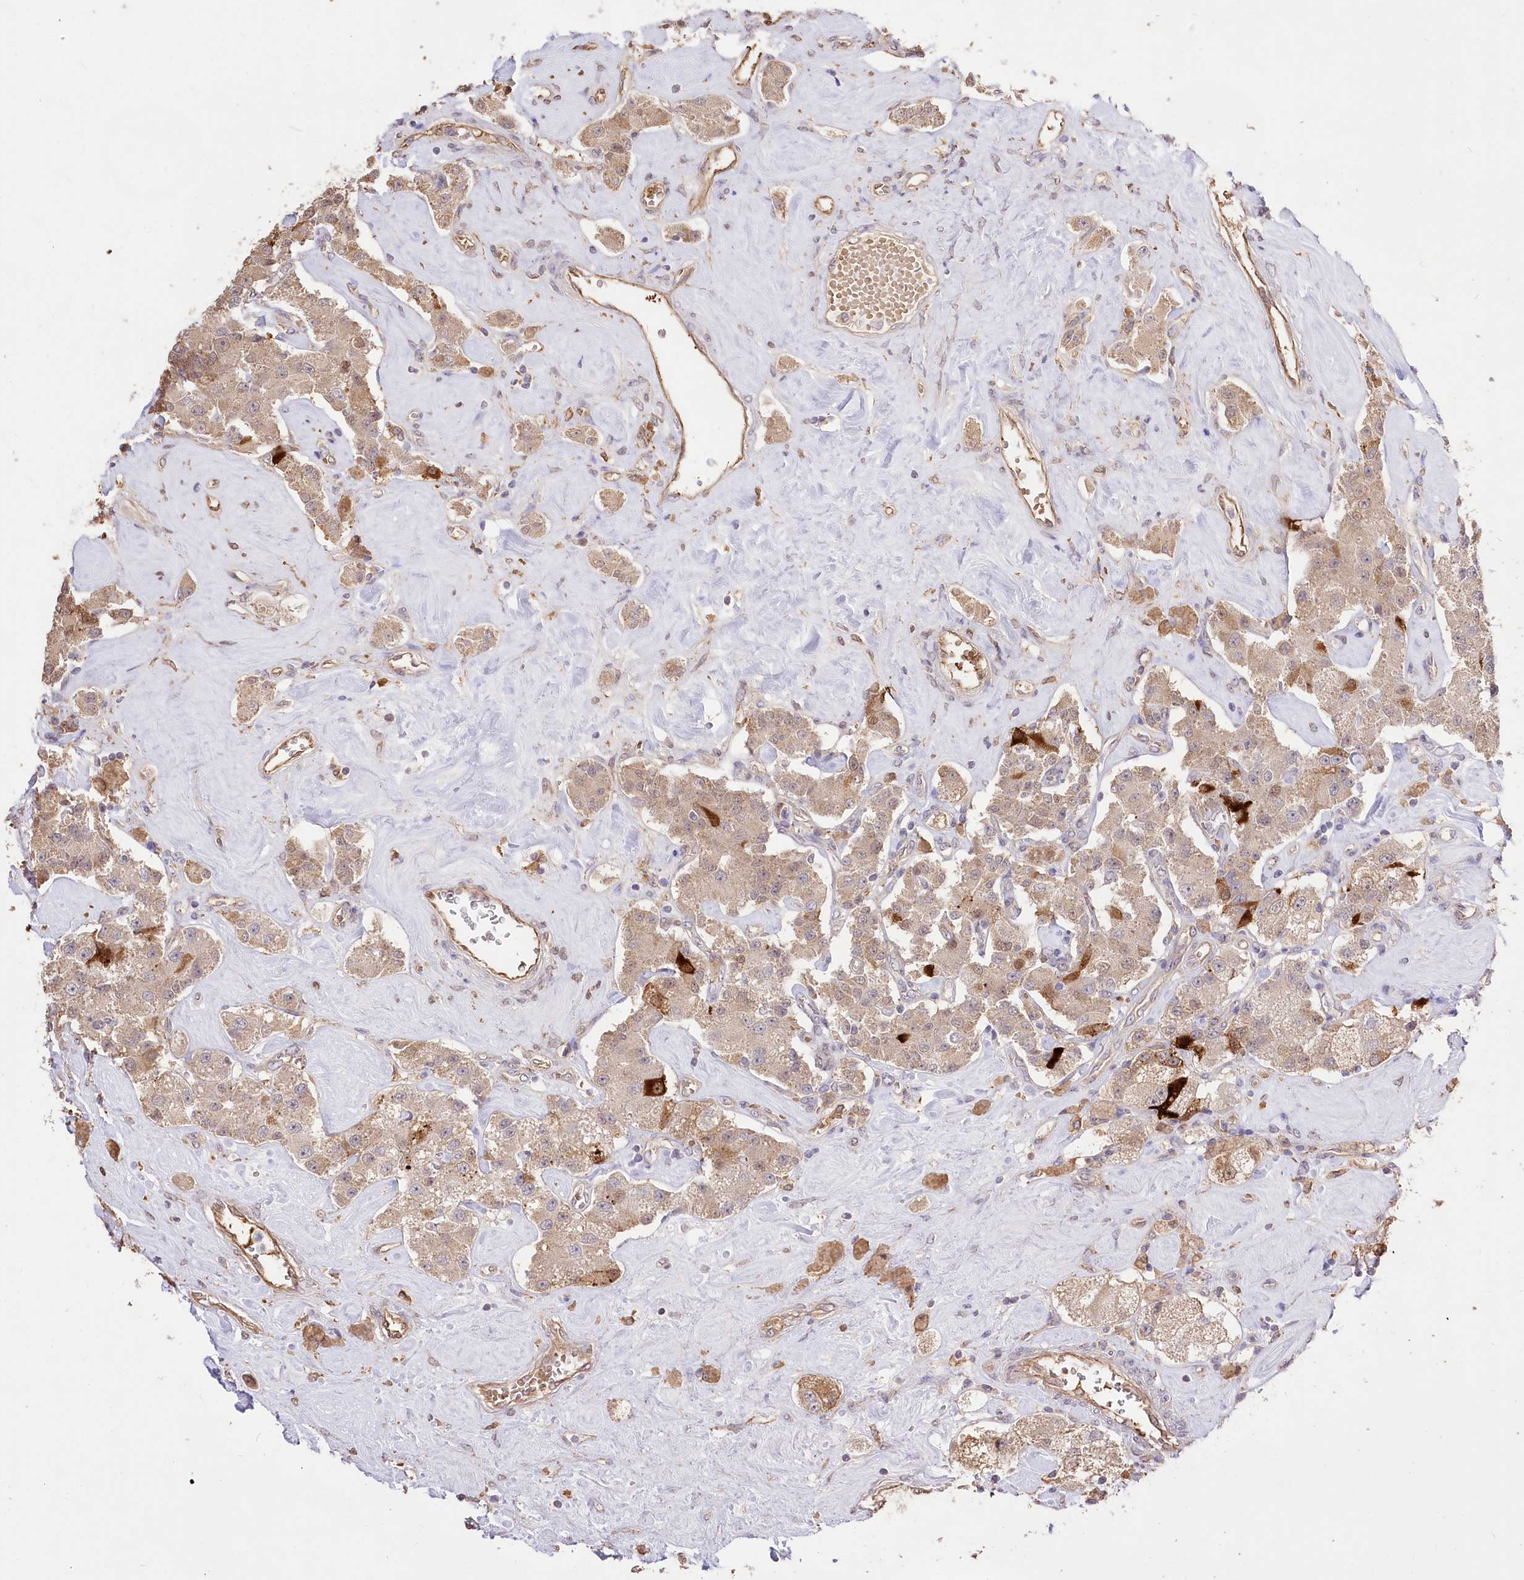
{"staining": {"intensity": "weak", "quantity": ">75%", "location": "cytoplasmic/membranous"}, "tissue": "carcinoid", "cell_type": "Tumor cells", "image_type": "cancer", "snomed": [{"axis": "morphology", "description": "Carcinoid, malignant, NOS"}, {"axis": "topography", "description": "Pancreas"}], "caption": "An immunohistochemistry (IHC) histopathology image of tumor tissue is shown. Protein staining in brown labels weak cytoplasmic/membranous positivity in carcinoid within tumor cells.", "gene": "R3HDM2", "patient": {"sex": "male", "age": 41}}